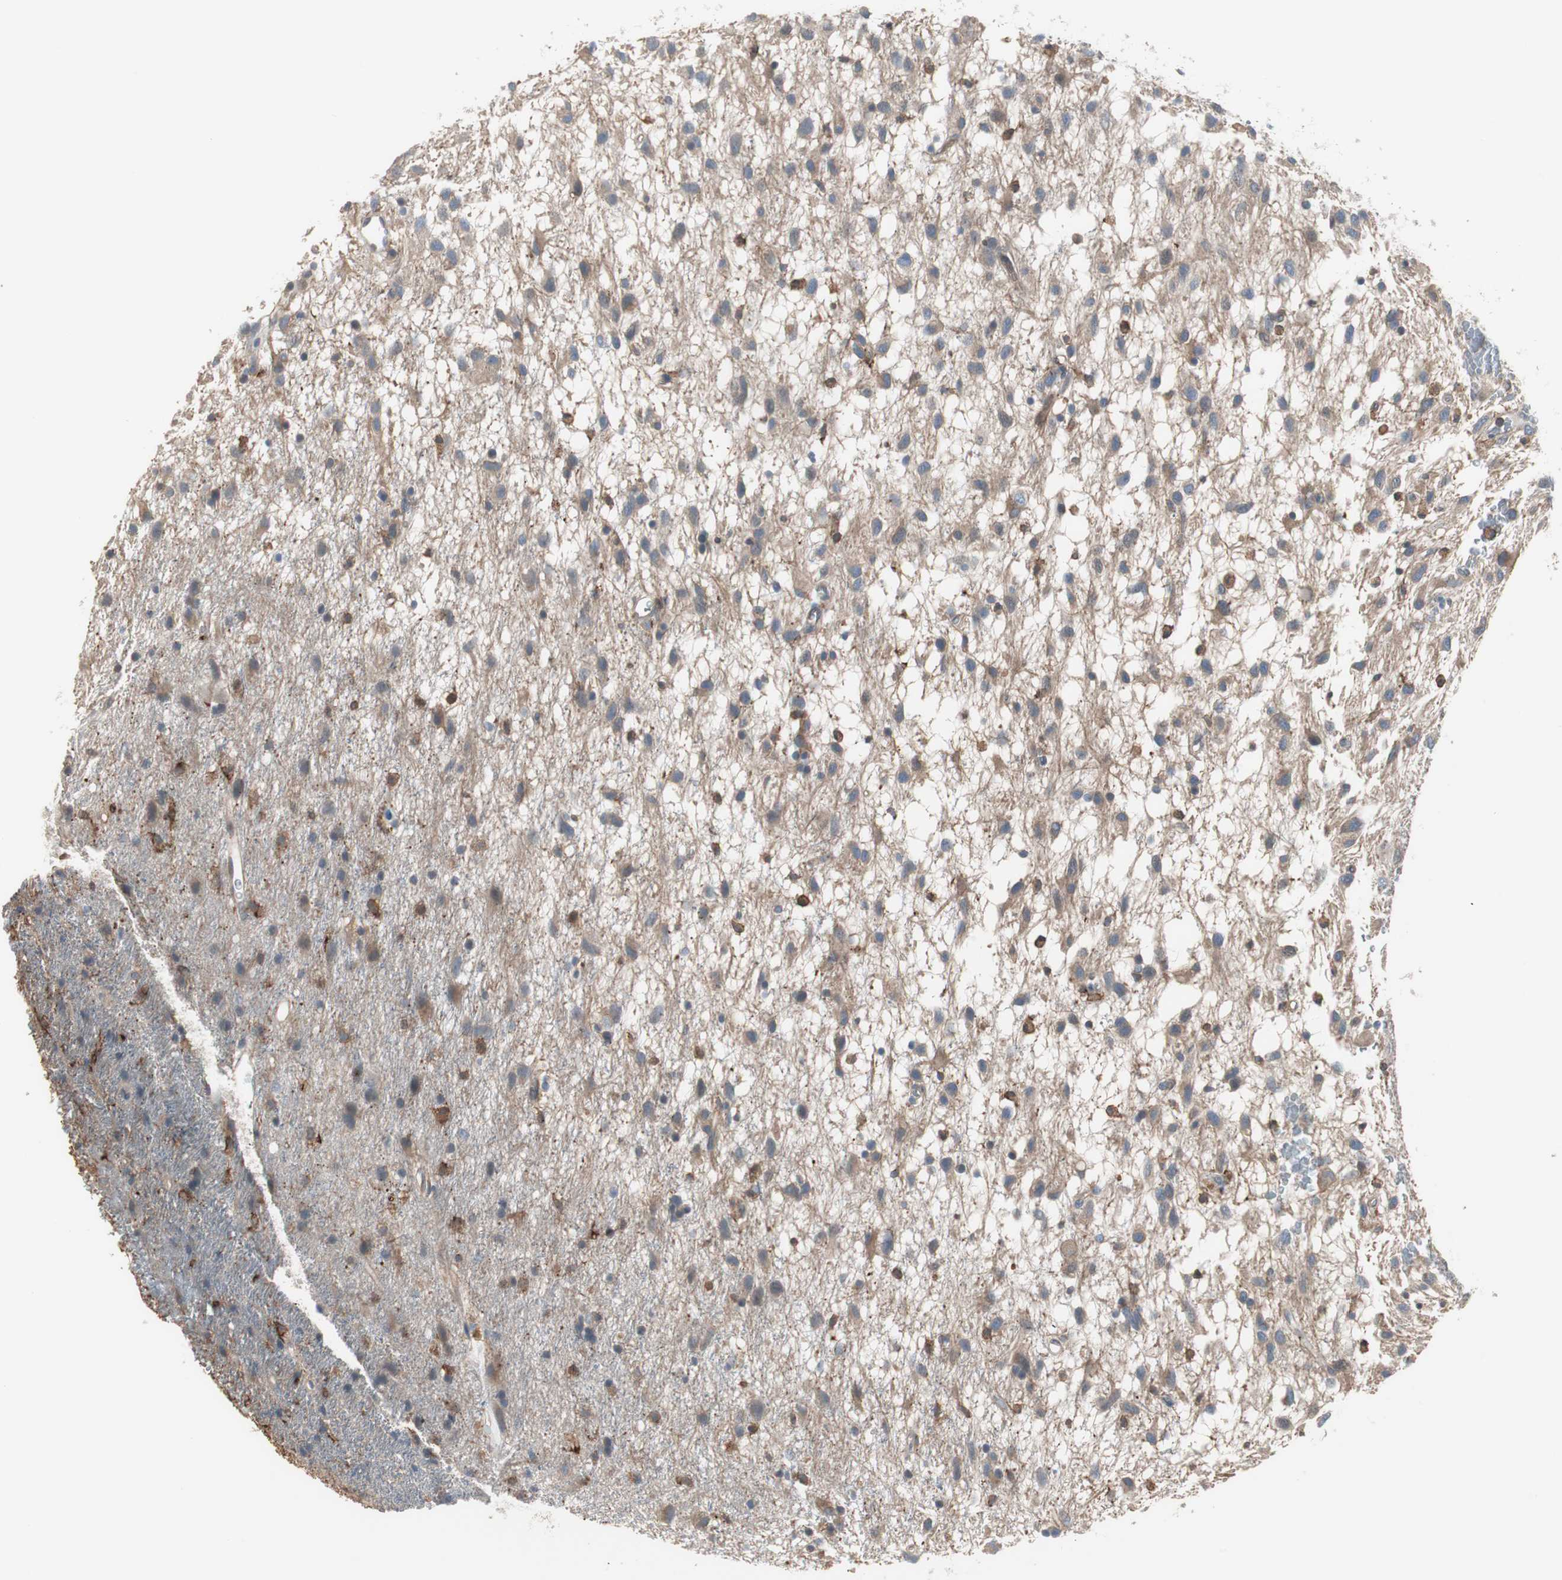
{"staining": {"intensity": "moderate", "quantity": ">75%", "location": "cytoplasmic/membranous"}, "tissue": "glioma", "cell_type": "Tumor cells", "image_type": "cancer", "snomed": [{"axis": "morphology", "description": "Glioma, malignant, Low grade"}, {"axis": "topography", "description": "Brain"}], "caption": "High-power microscopy captured an immunohistochemistry (IHC) image of malignant glioma (low-grade), revealing moderate cytoplasmic/membranous positivity in approximately >75% of tumor cells.", "gene": "SWAP70", "patient": {"sex": "male", "age": 77}}